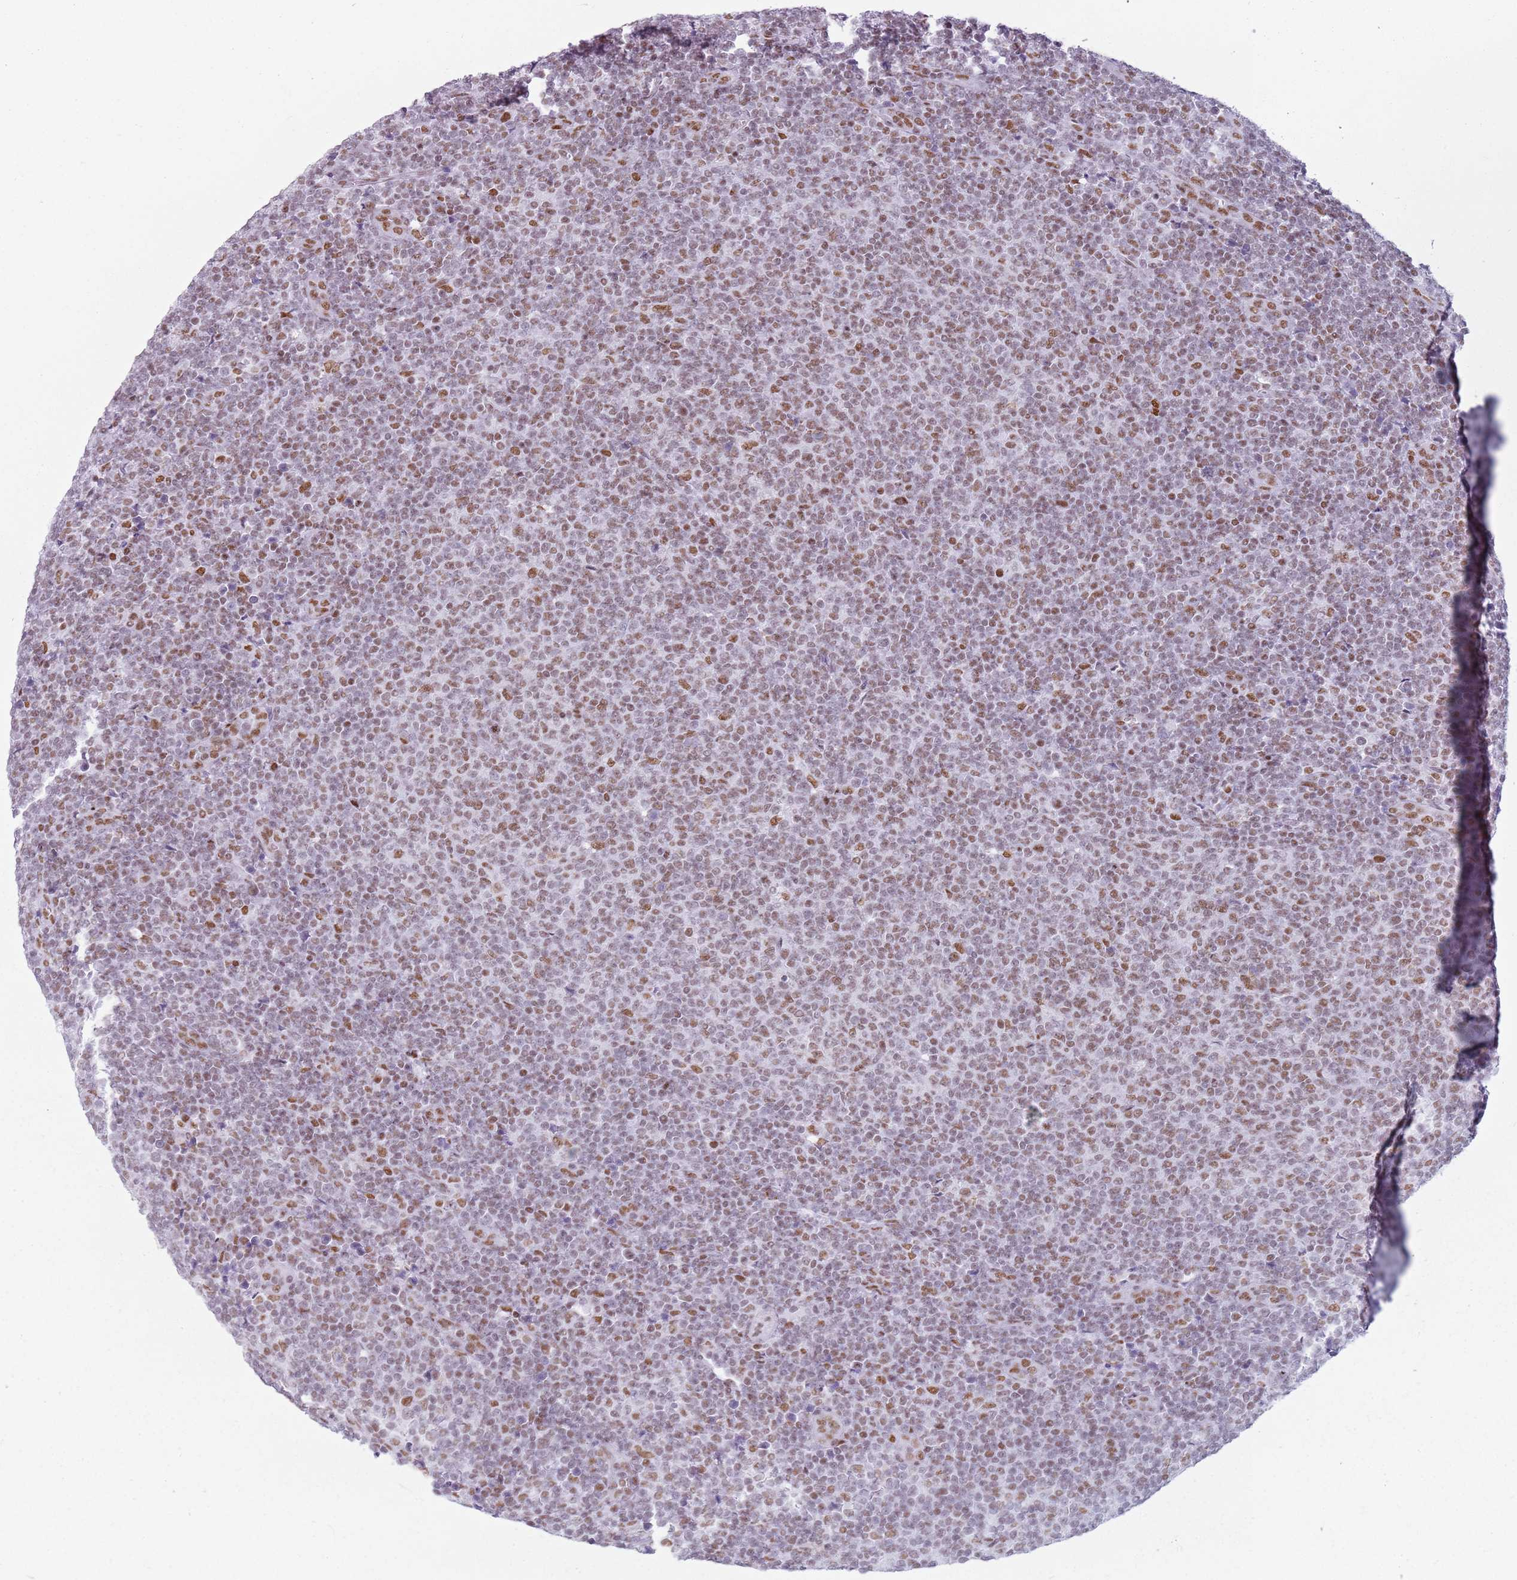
{"staining": {"intensity": "moderate", "quantity": "25%-75%", "location": "nuclear"}, "tissue": "lymphoma", "cell_type": "Tumor cells", "image_type": "cancer", "snomed": [{"axis": "morphology", "description": "Malignant lymphoma, non-Hodgkin's type, Low grade"}, {"axis": "topography", "description": "Lymph node"}], "caption": "Protein staining of lymphoma tissue reveals moderate nuclear positivity in approximately 25%-75% of tumor cells.", "gene": "FAM104B", "patient": {"sex": "male", "age": 66}}